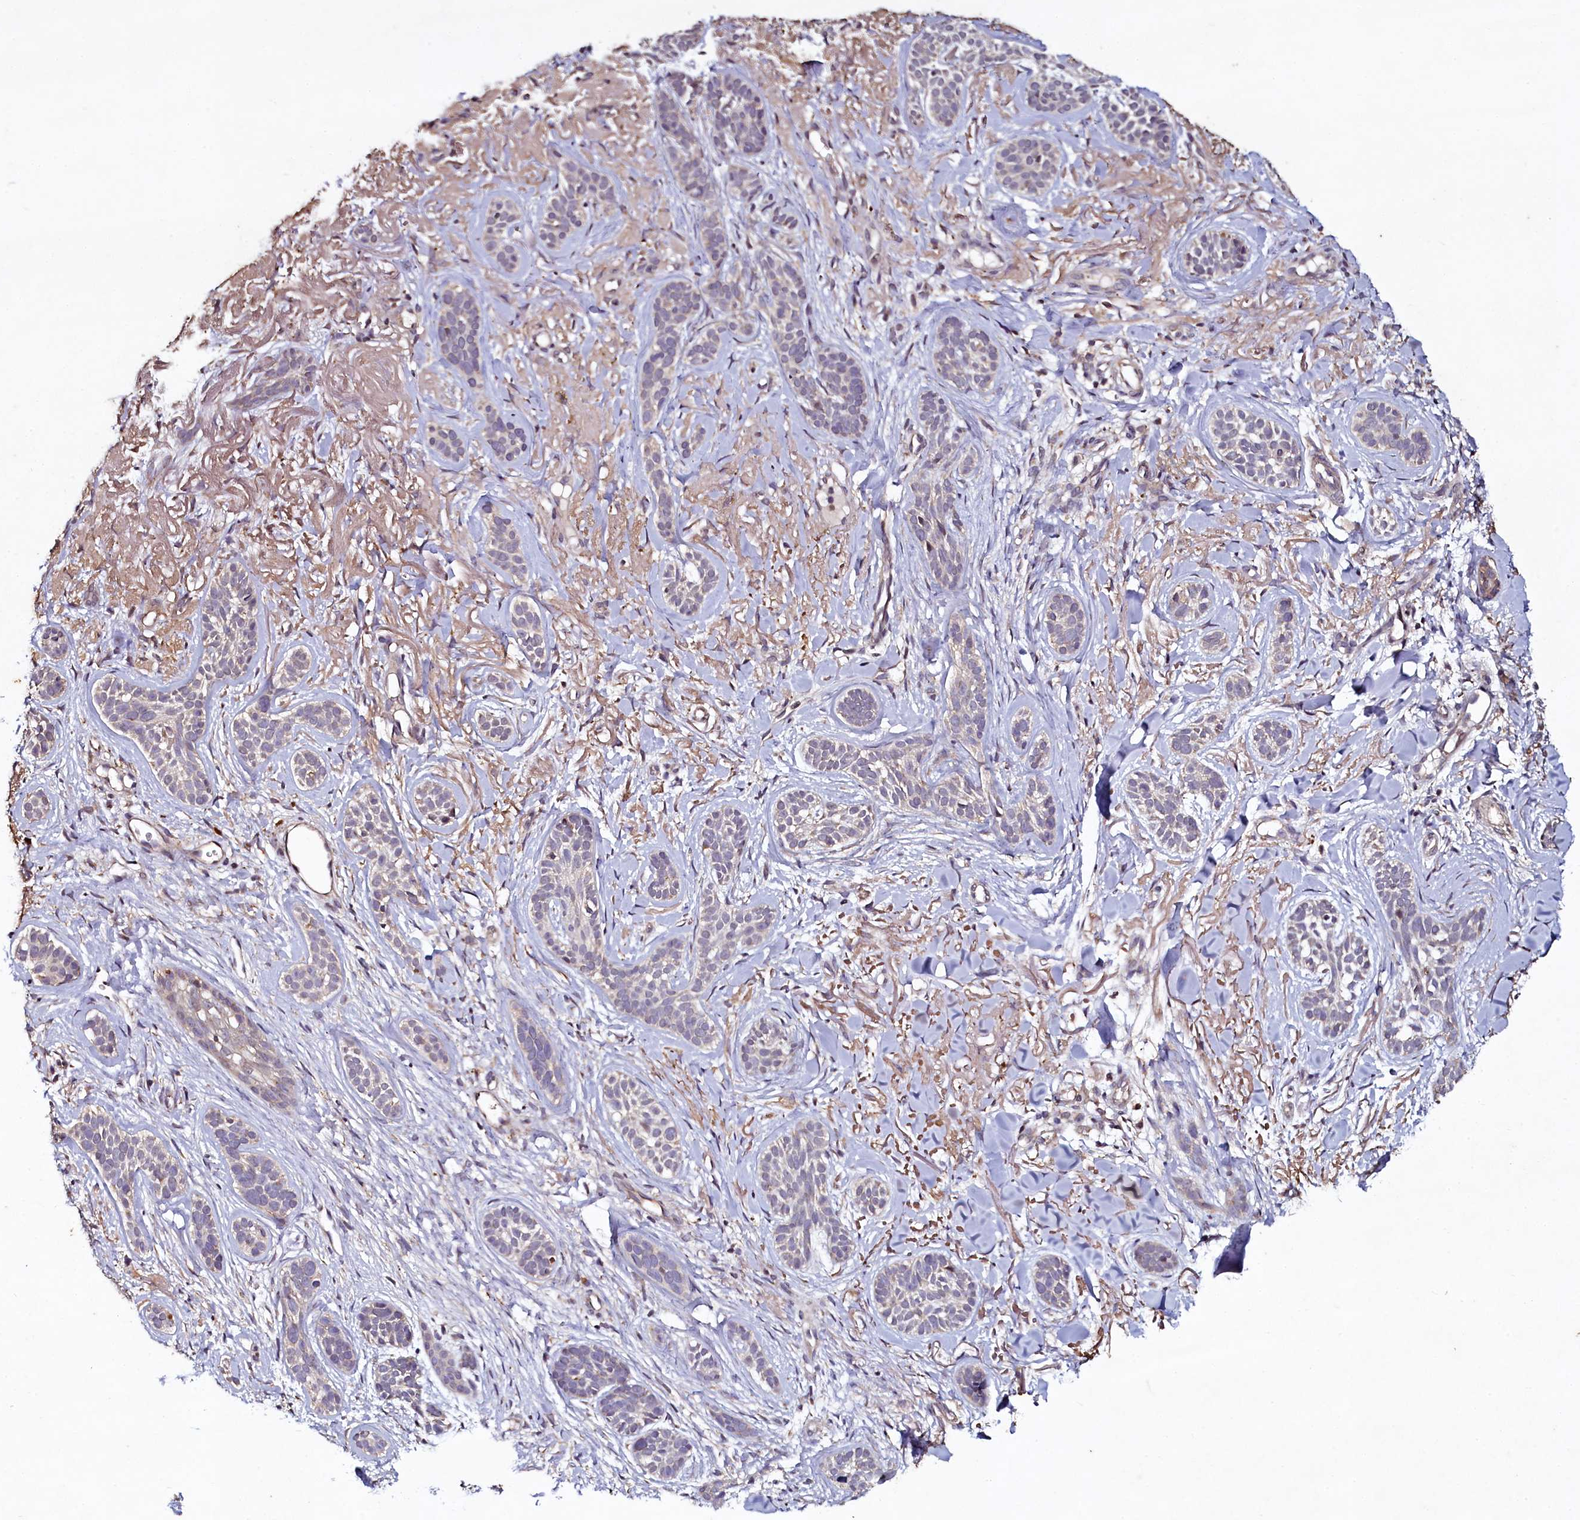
{"staining": {"intensity": "weak", "quantity": "25%-75%", "location": "cytoplasmic/membranous"}, "tissue": "skin cancer", "cell_type": "Tumor cells", "image_type": "cancer", "snomed": [{"axis": "morphology", "description": "Basal cell carcinoma"}, {"axis": "topography", "description": "Skin"}], "caption": "IHC staining of basal cell carcinoma (skin), which shows low levels of weak cytoplasmic/membranous staining in about 25%-75% of tumor cells indicating weak cytoplasmic/membranous protein staining. The staining was performed using DAB (3,3'-diaminobenzidine) (brown) for protein detection and nuclei were counterstained in hematoxylin (blue).", "gene": "SEC24C", "patient": {"sex": "male", "age": 71}}